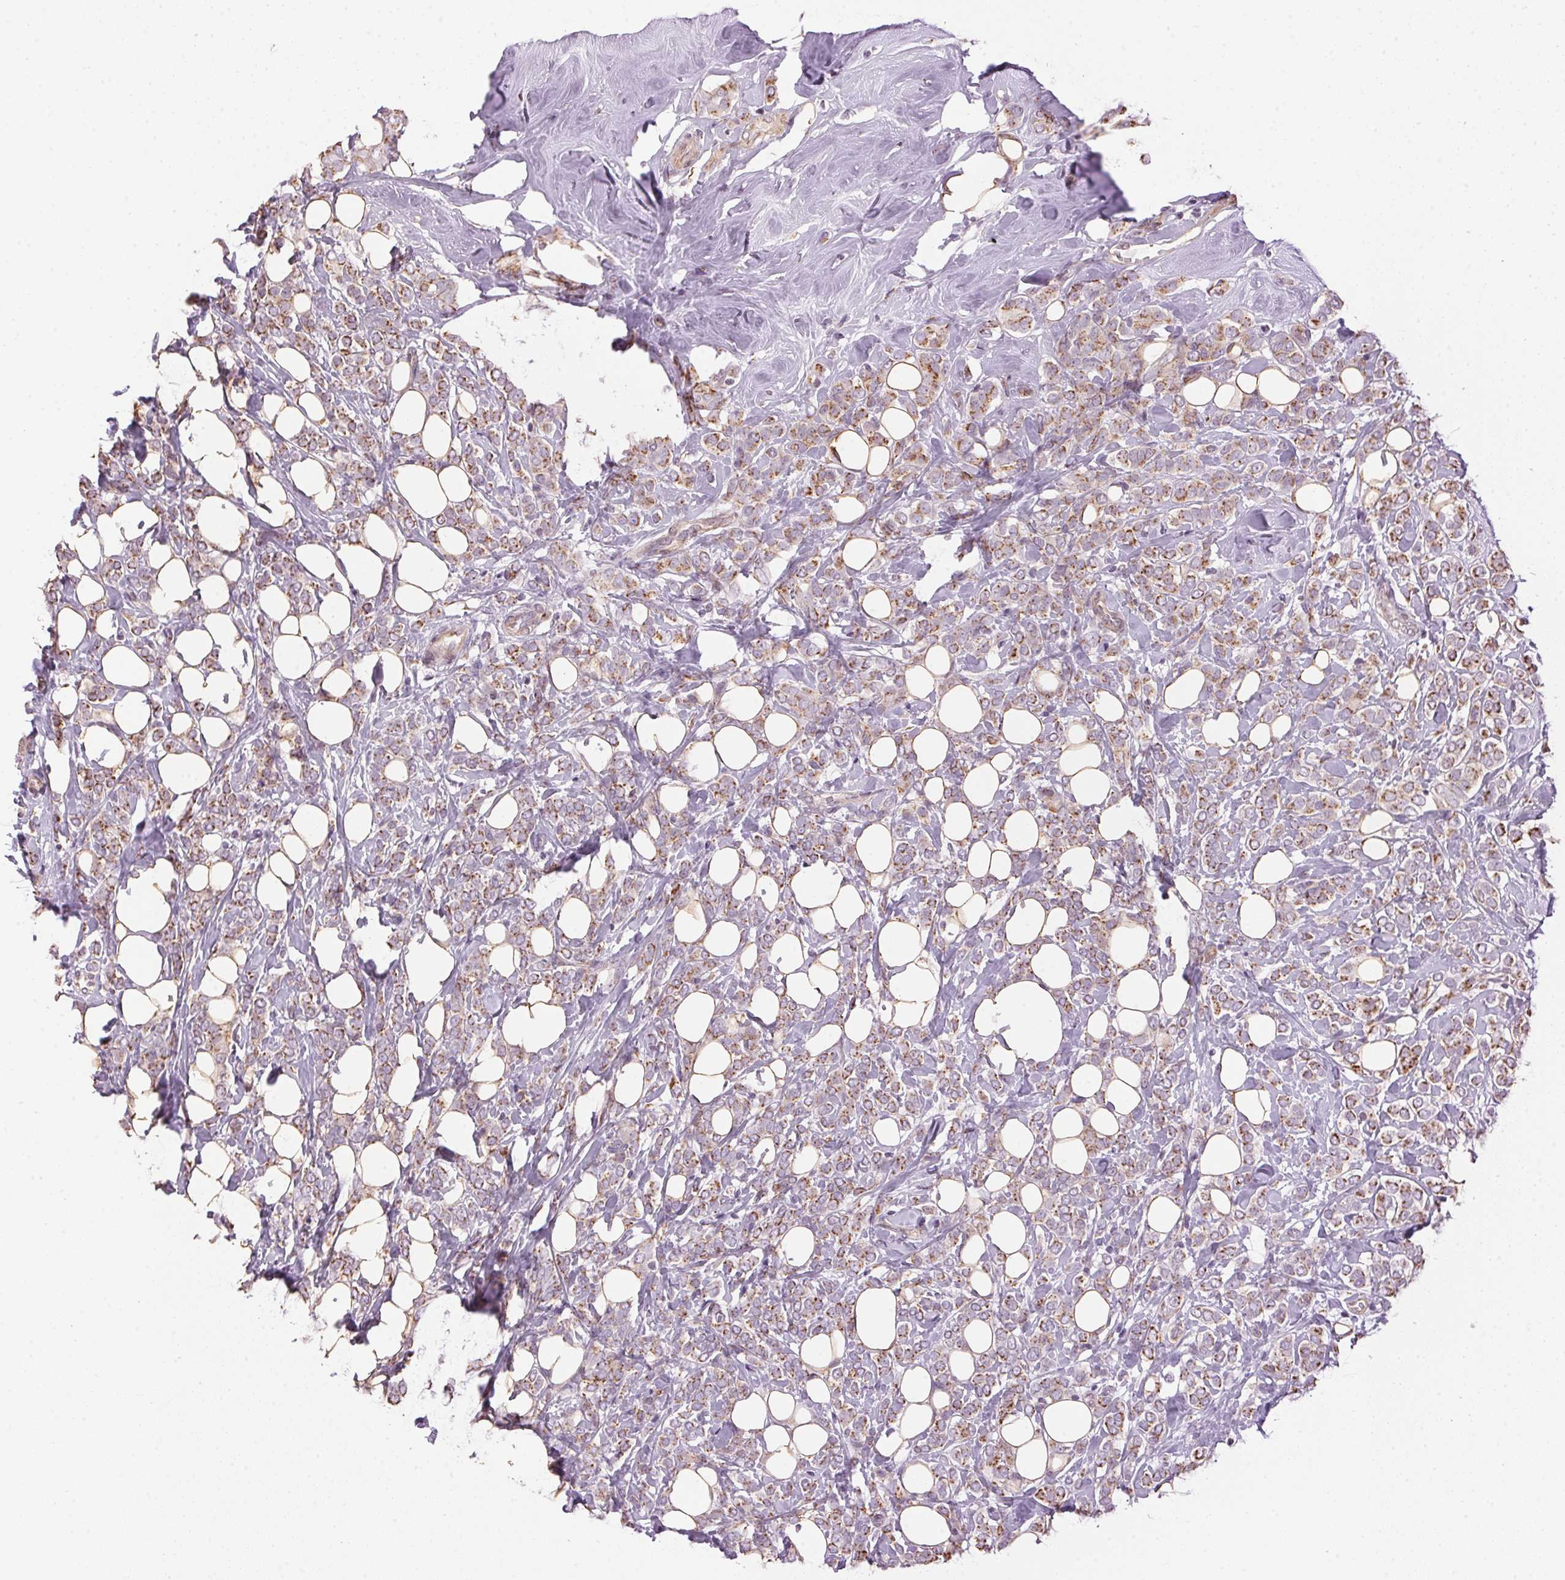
{"staining": {"intensity": "moderate", "quantity": "25%-75%", "location": "cytoplasmic/membranous"}, "tissue": "breast cancer", "cell_type": "Tumor cells", "image_type": "cancer", "snomed": [{"axis": "morphology", "description": "Lobular carcinoma"}, {"axis": "topography", "description": "Breast"}], "caption": "Lobular carcinoma (breast) tissue displays moderate cytoplasmic/membranous expression in about 25%-75% of tumor cells", "gene": "GOLPH3", "patient": {"sex": "female", "age": 49}}